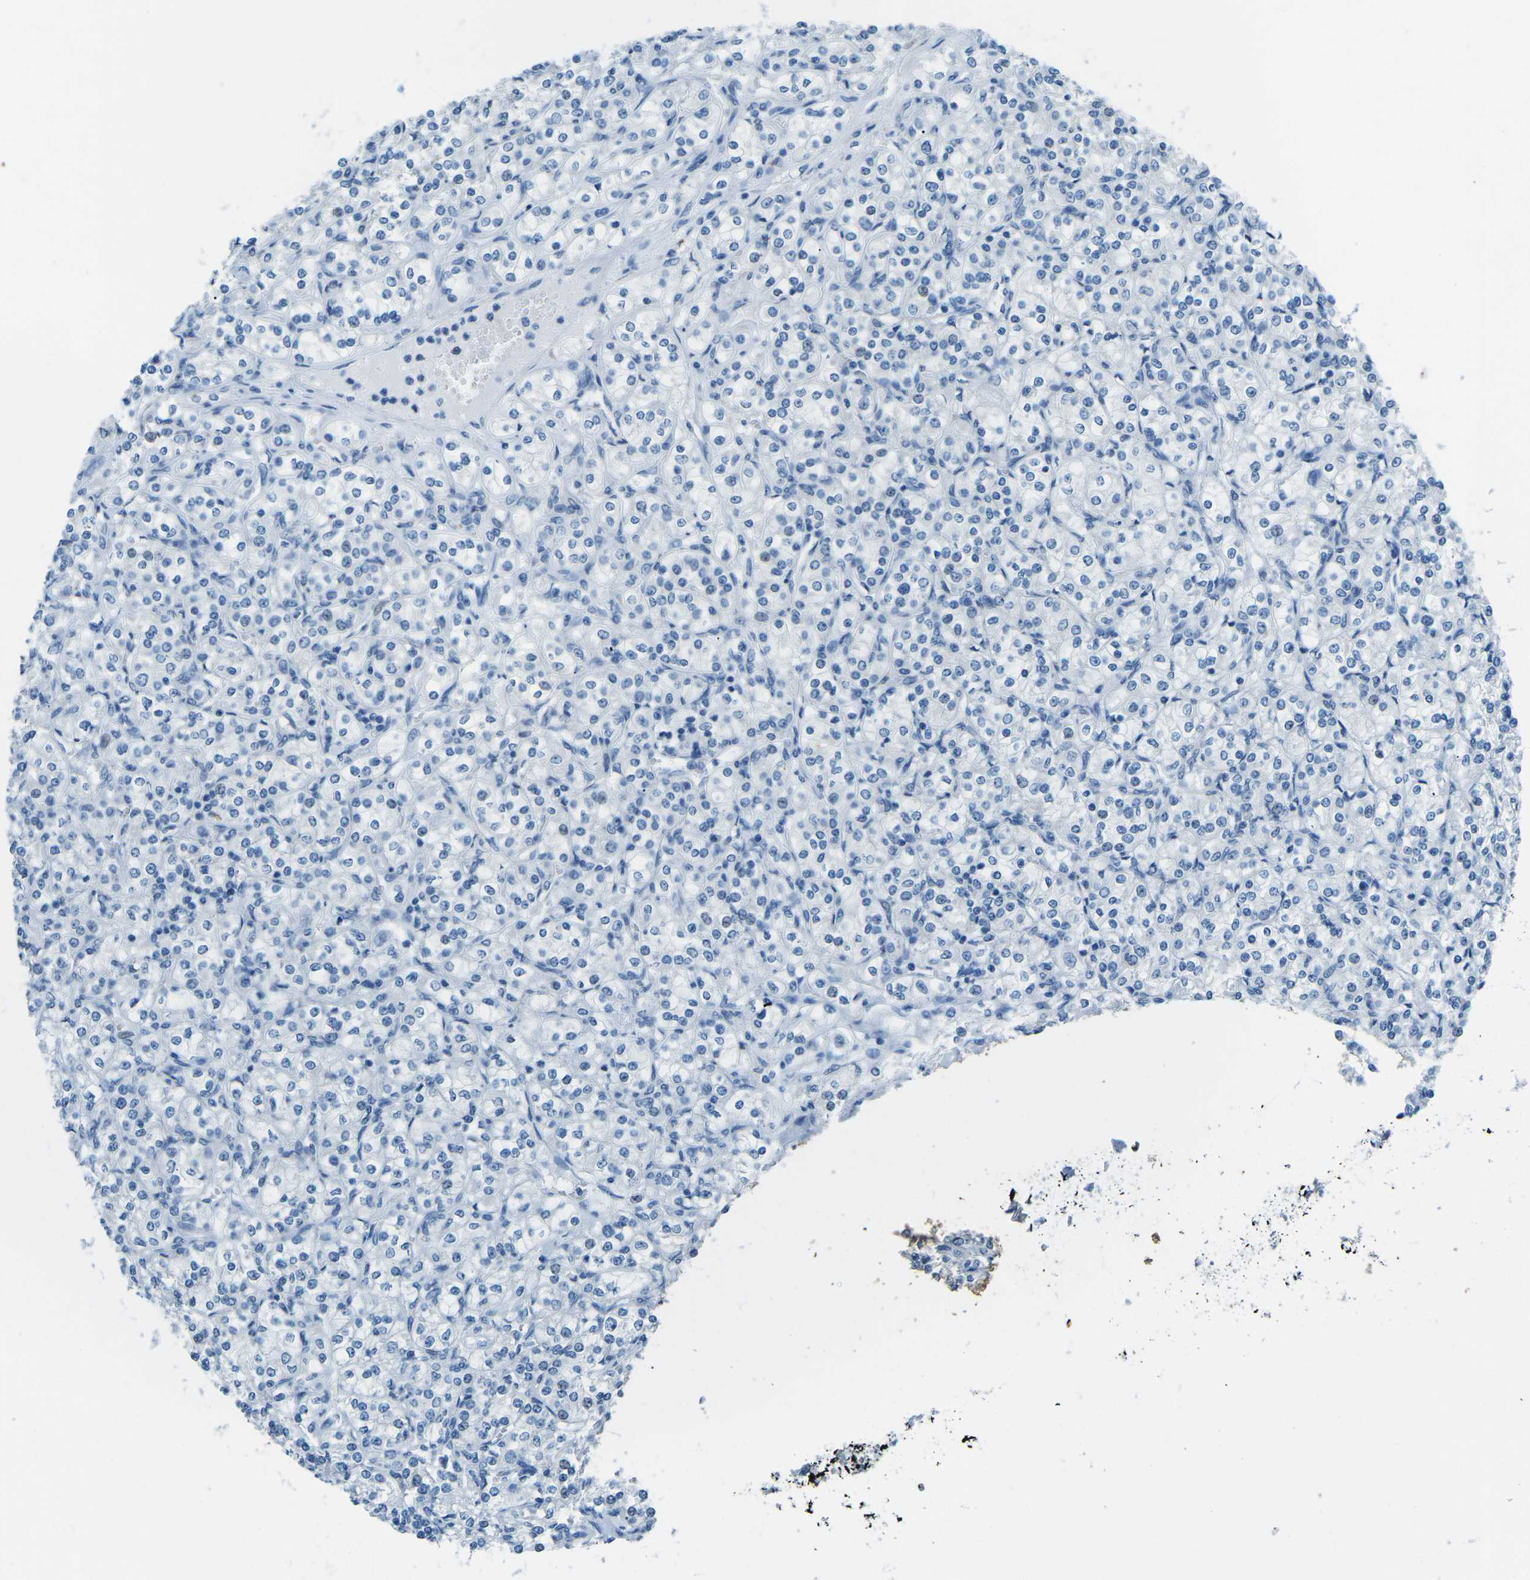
{"staining": {"intensity": "negative", "quantity": "none", "location": "none"}, "tissue": "renal cancer", "cell_type": "Tumor cells", "image_type": "cancer", "snomed": [{"axis": "morphology", "description": "Adenocarcinoma, NOS"}, {"axis": "topography", "description": "Kidney"}], "caption": "This is a histopathology image of immunohistochemistry staining of renal cancer, which shows no staining in tumor cells.", "gene": "MYH8", "patient": {"sex": "male", "age": 77}}